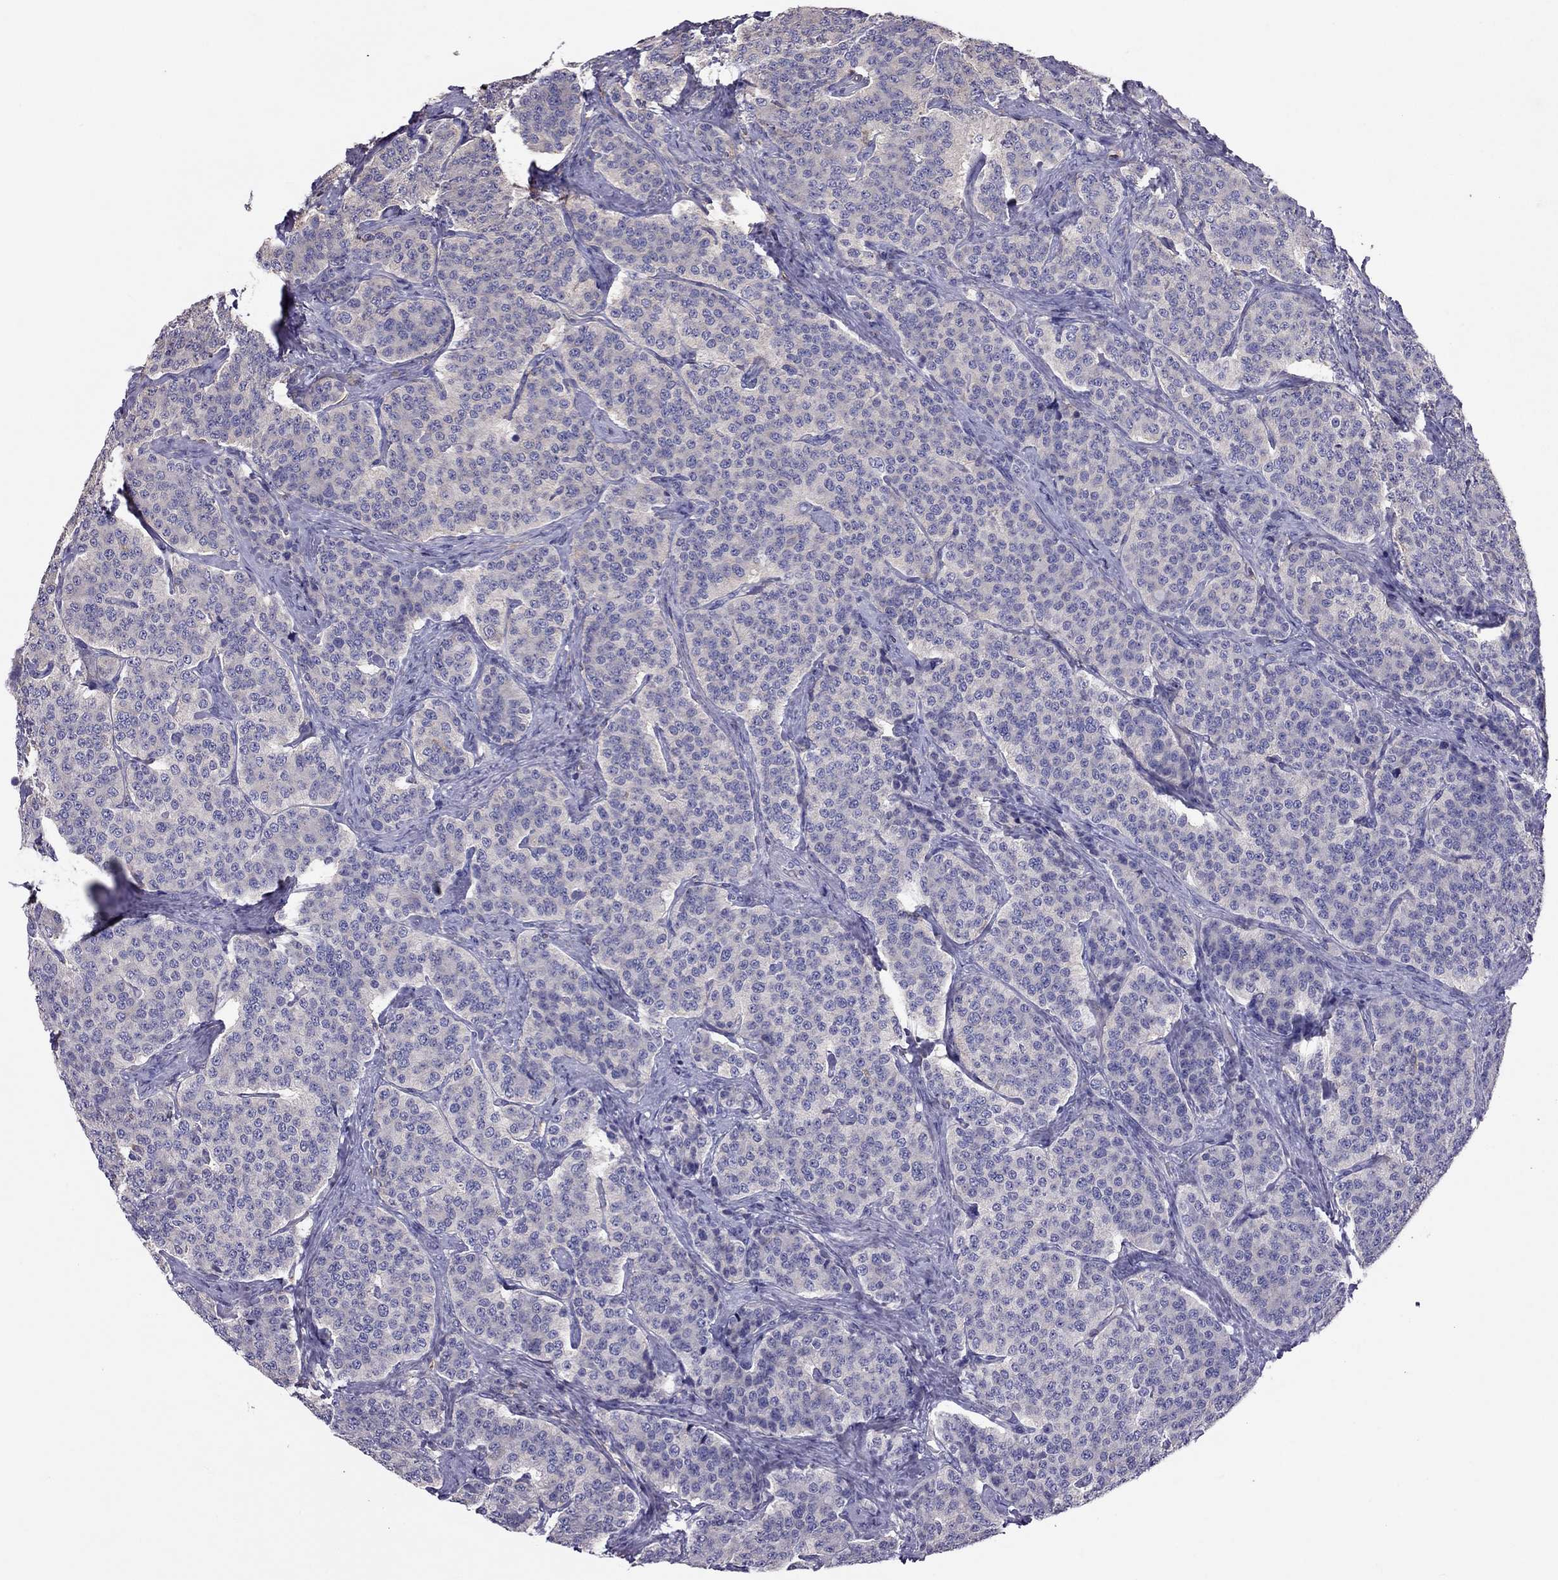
{"staining": {"intensity": "negative", "quantity": "none", "location": "none"}, "tissue": "carcinoid", "cell_type": "Tumor cells", "image_type": "cancer", "snomed": [{"axis": "morphology", "description": "Carcinoid, malignant, NOS"}, {"axis": "topography", "description": "Small intestine"}], "caption": "High magnification brightfield microscopy of carcinoid stained with DAB (brown) and counterstained with hematoxylin (blue): tumor cells show no significant positivity.", "gene": "TEX22", "patient": {"sex": "female", "age": 58}}